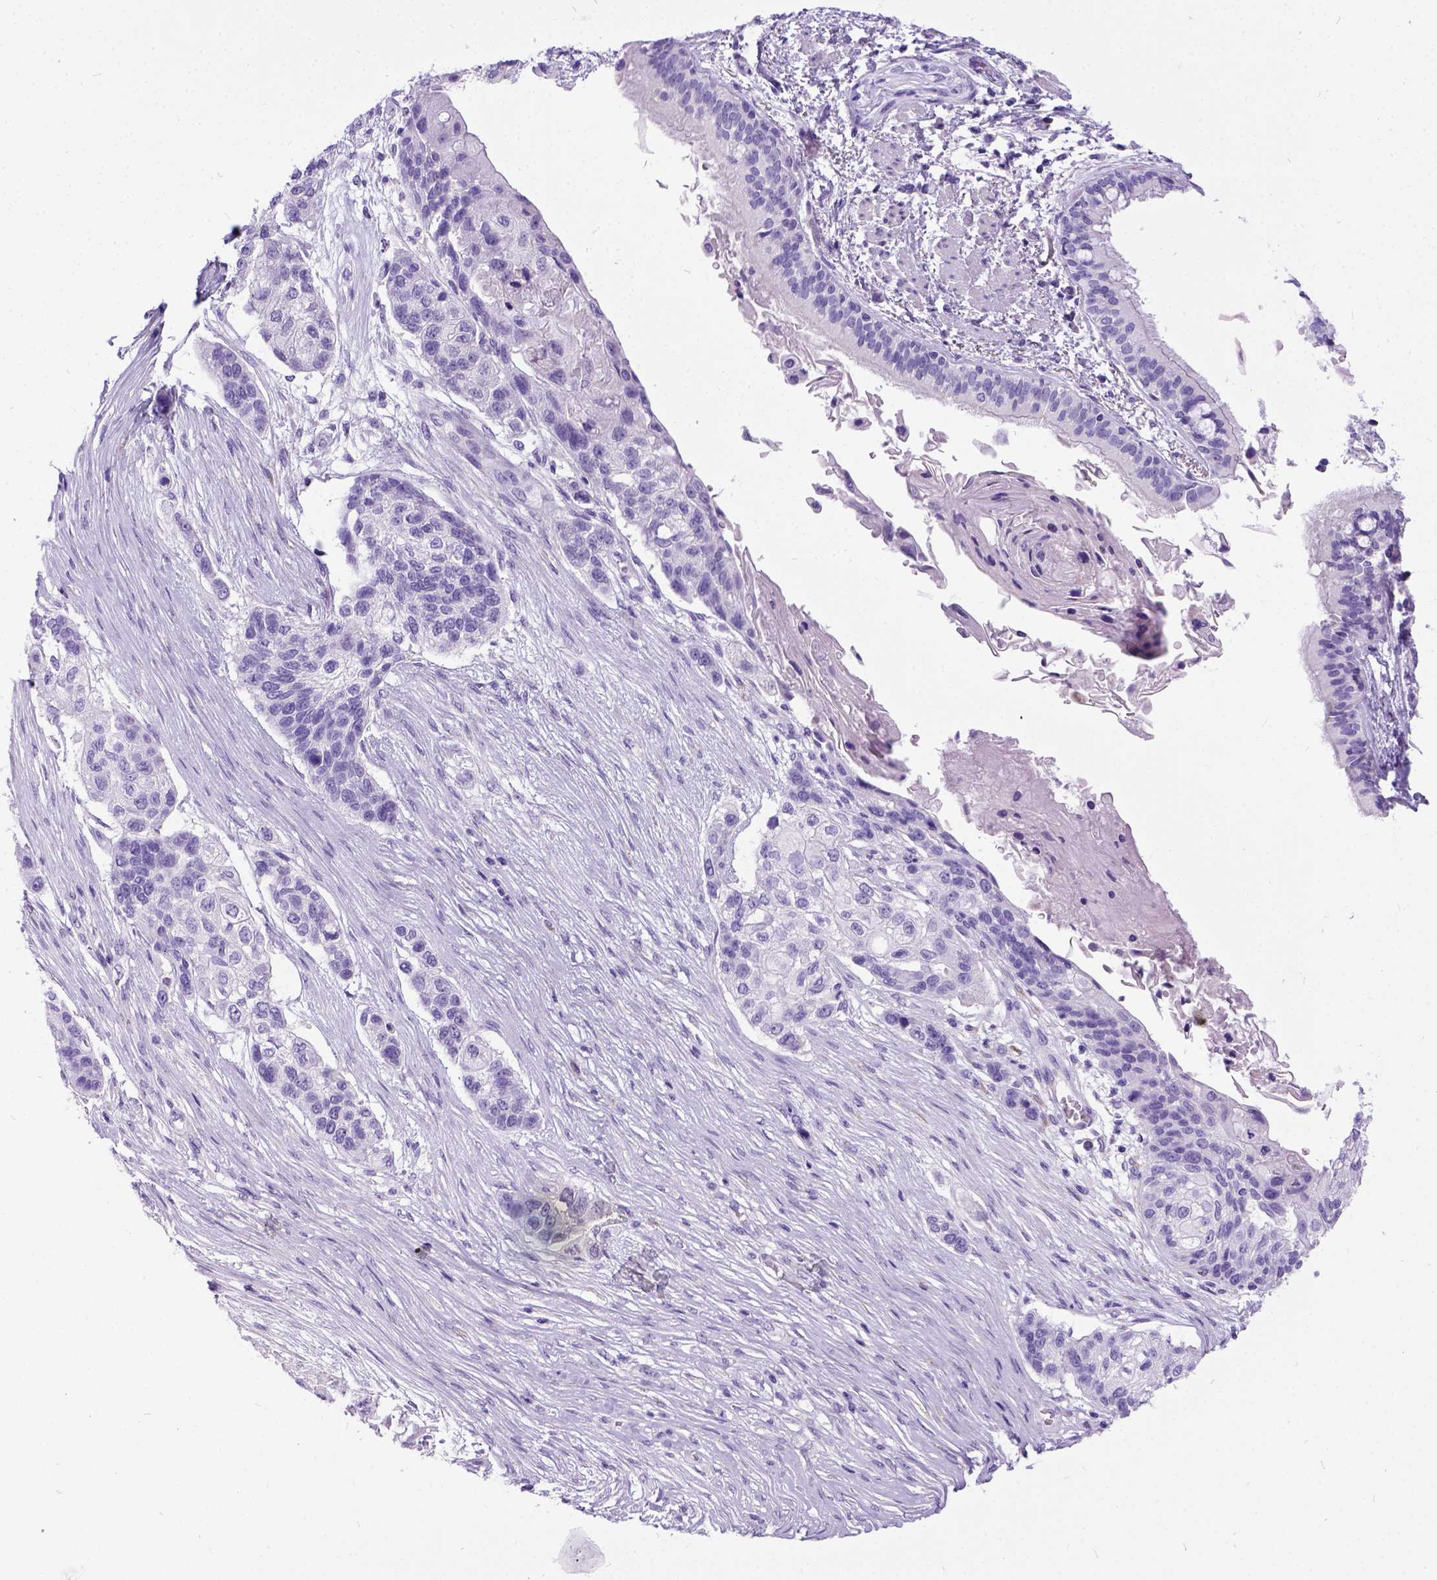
{"staining": {"intensity": "negative", "quantity": "none", "location": "none"}, "tissue": "lung cancer", "cell_type": "Tumor cells", "image_type": "cancer", "snomed": [{"axis": "morphology", "description": "Squamous cell carcinoma, NOS"}, {"axis": "topography", "description": "Lung"}], "caption": "This is a histopathology image of immunohistochemistry staining of lung cancer (squamous cell carcinoma), which shows no expression in tumor cells.", "gene": "IGF2", "patient": {"sex": "male", "age": 69}}